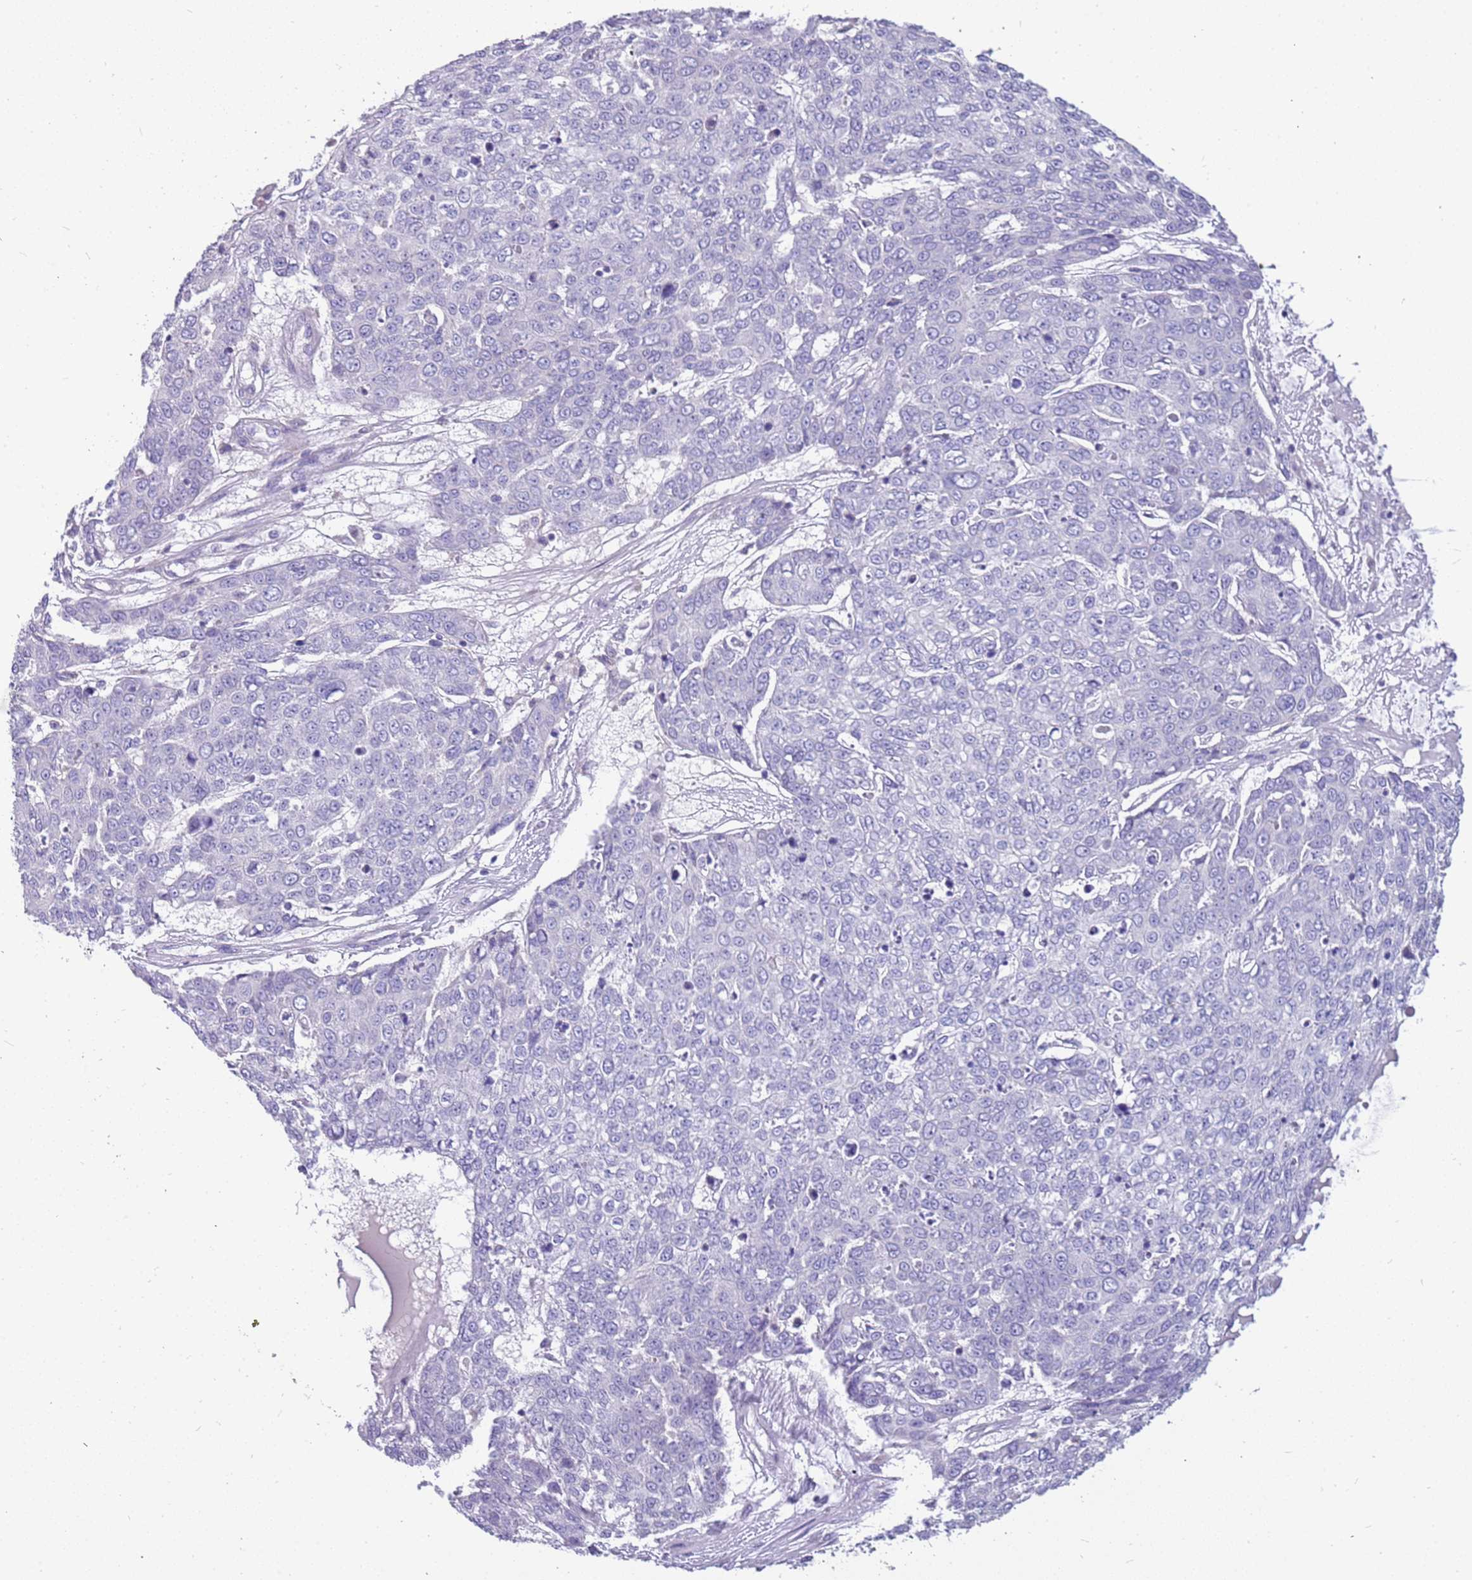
{"staining": {"intensity": "negative", "quantity": "none", "location": "none"}, "tissue": "skin cancer", "cell_type": "Tumor cells", "image_type": "cancer", "snomed": [{"axis": "morphology", "description": "Squamous cell carcinoma, NOS"}, {"axis": "topography", "description": "Skin"}], "caption": "An immunohistochemistry (IHC) photomicrograph of skin squamous cell carcinoma is shown. There is no staining in tumor cells of skin squamous cell carcinoma.", "gene": "RHCG", "patient": {"sex": "male", "age": 71}}